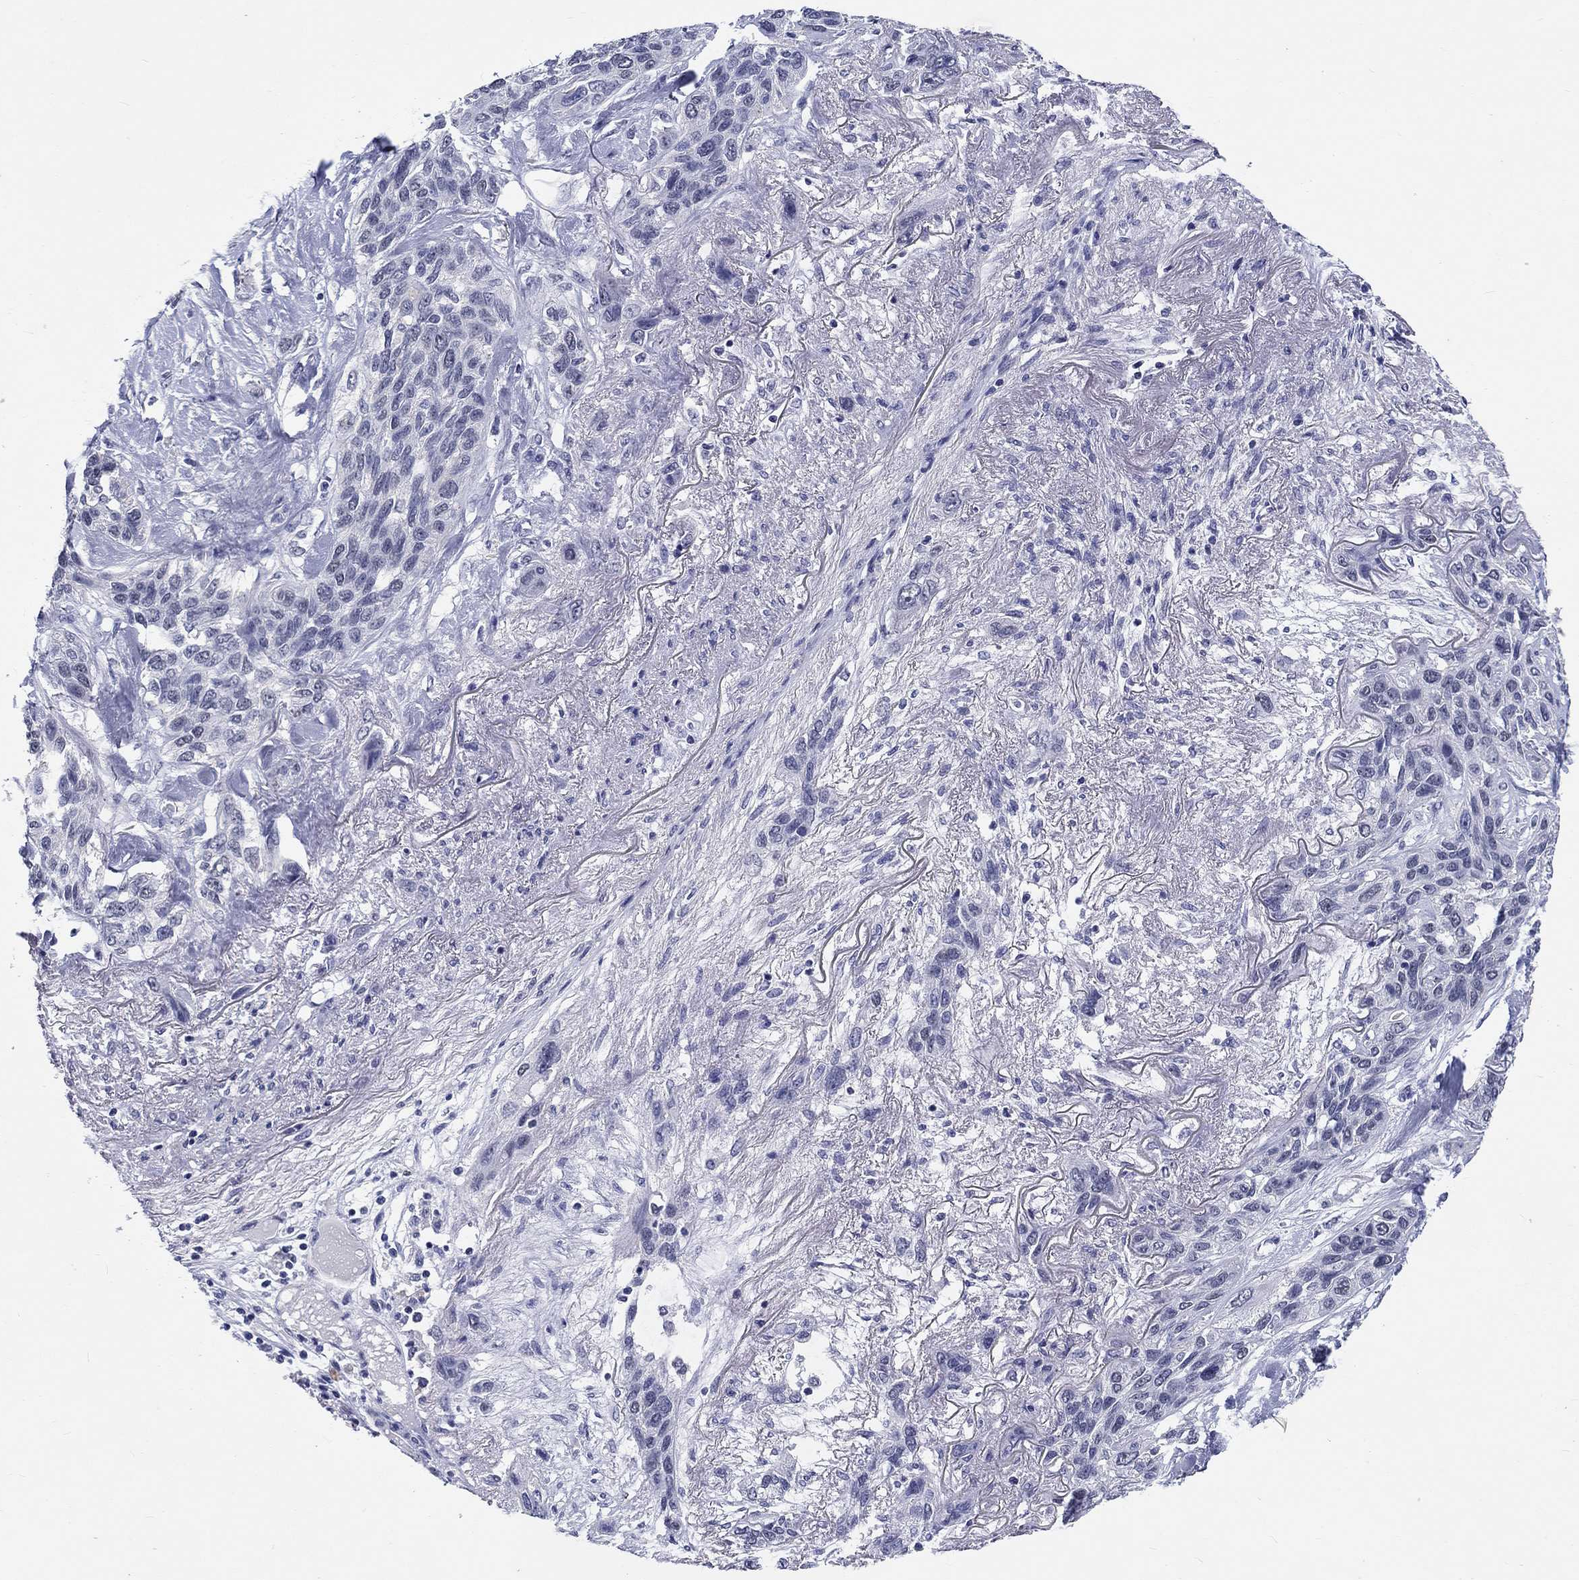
{"staining": {"intensity": "negative", "quantity": "none", "location": "none"}, "tissue": "lung cancer", "cell_type": "Tumor cells", "image_type": "cancer", "snomed": [{"axis": "morphology", "description": "Squamous cell carcinoma, NOS"}, {"axis": "topography", "description": "Lung"}], "caption": "Tumor cells show no significant protein positivity in lung cancer.", "gene": "GRIN1", "patient": {"sex": "female", "age": 70}}